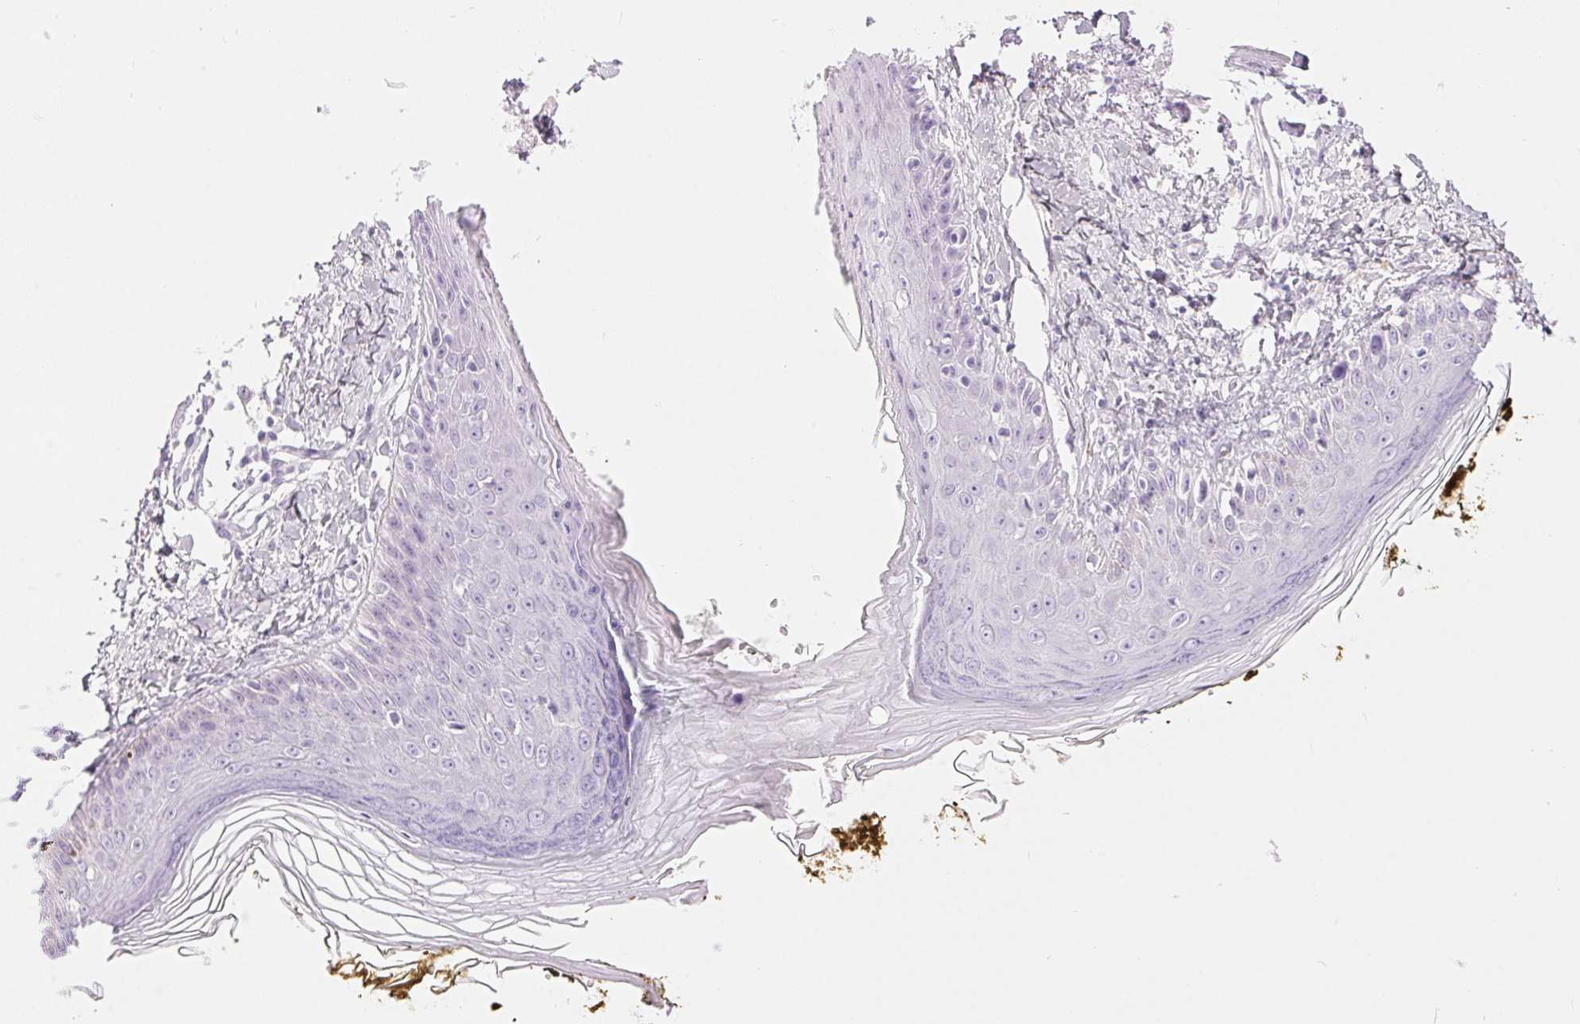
{"staining": {"intensity": "negative", "quantity": "none", "location": "none"}, "tissue": "skin", "cell_type": "Fibroblasts", "image_type": "normal", "snomed": [{"axis": "morphology", "description": "Normal tissue, NOS"}, {"axis": "topography", "description": "Skin"}], "caption": "IHC histopathology image of benign skin stained for a protein (brown), which demonstrates no expression in fibroblasts. Brightfield microscopy of immunohistochemistry (IHC) stained with DAB (3,3'-diaminobenzidine) (brown) and hematoxylin (blue), captured at high magnification.", "gene": "XDH", "patient": {"sex": "male", "age": 76}}